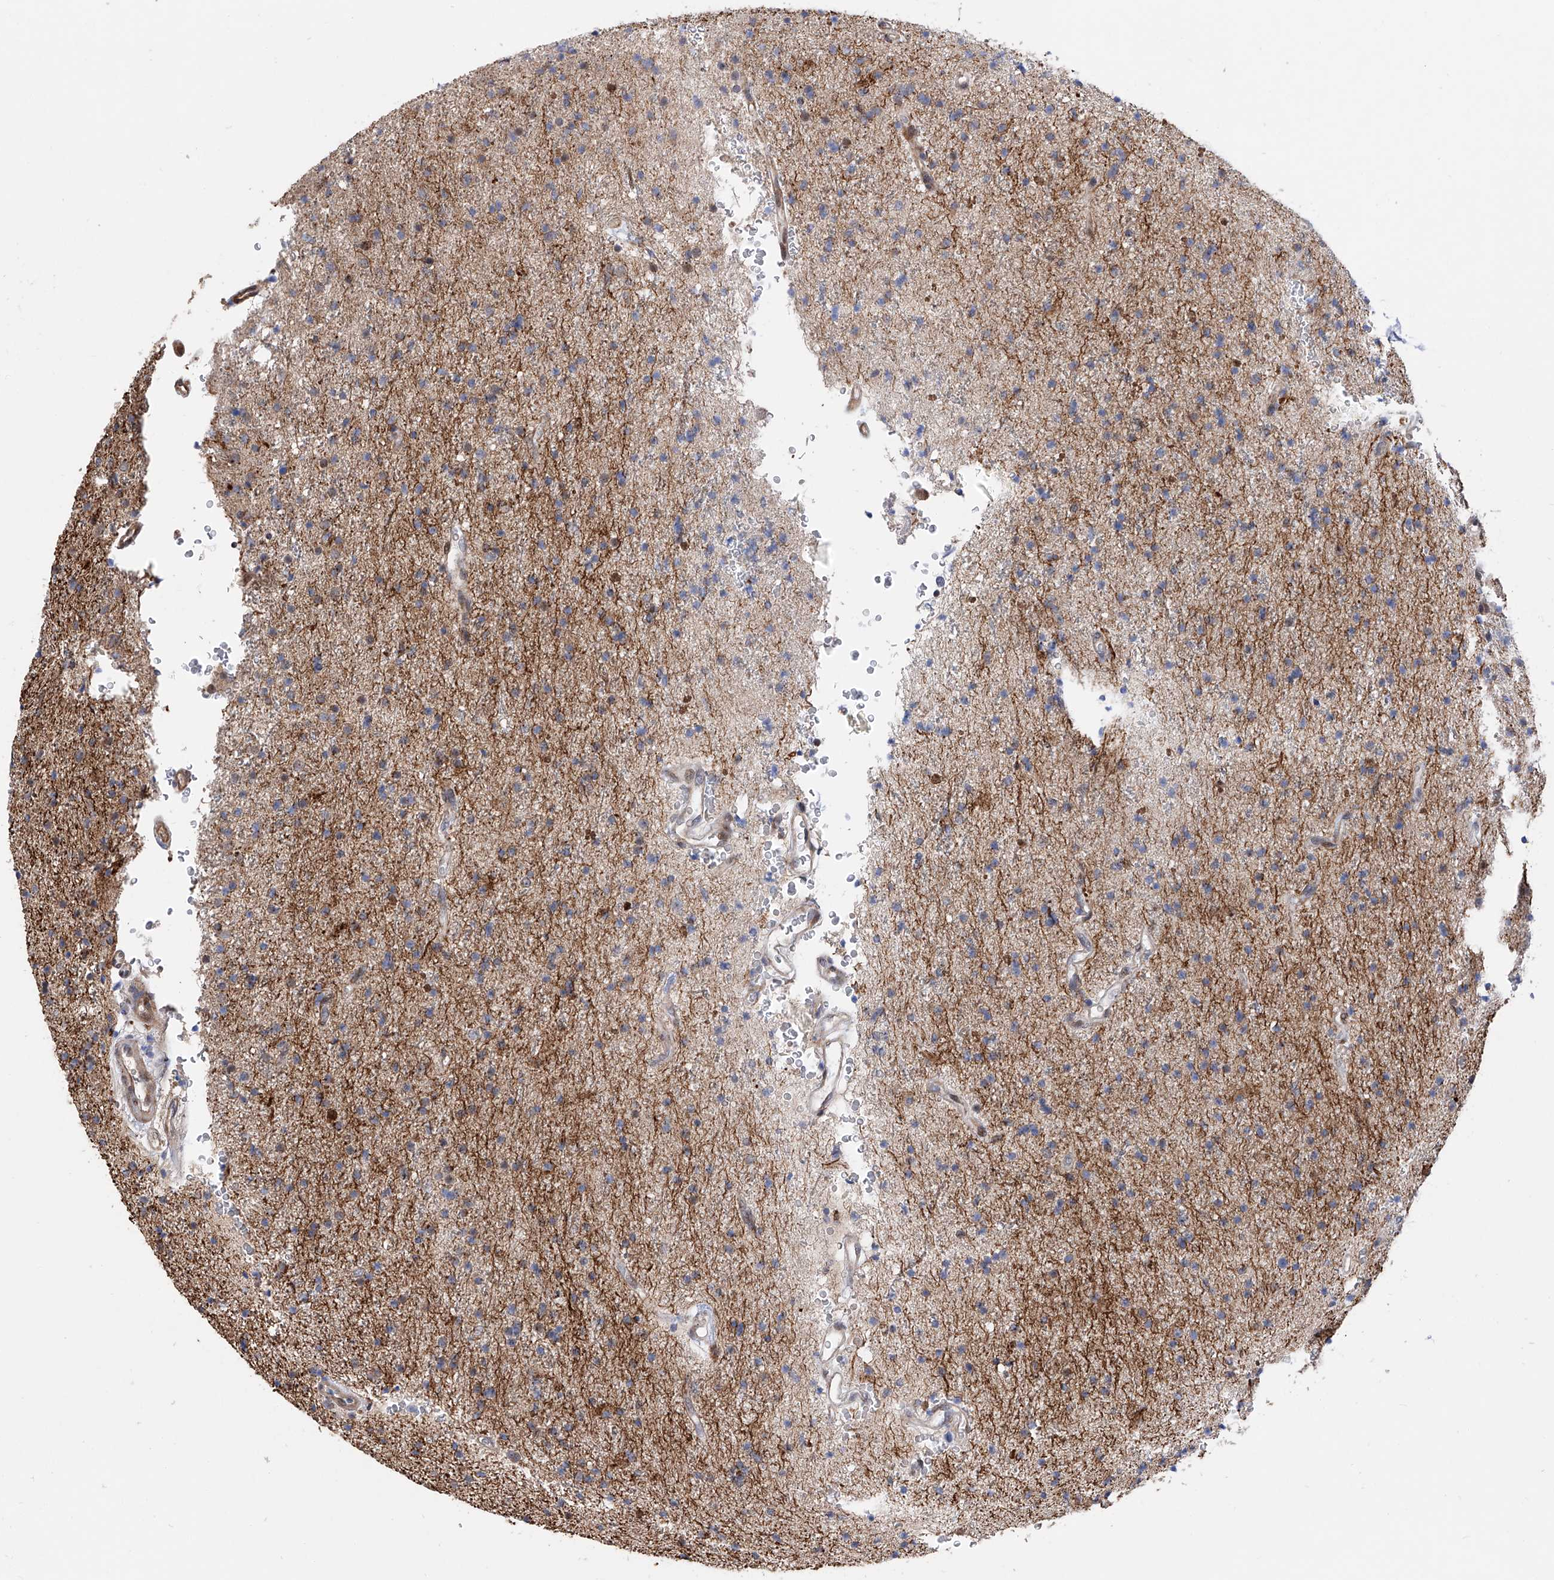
{"staining": {"intensity": "negative", "quantity": "none", "location": "none"}, "tissue": "glioma", "cell_type": "Tumor cells", "image_type": "cancer", "snomed": [{"axis": "morphology", "description": "Glioma, malignant, High grade"}, {"axis": "topography", "description": "Brain"}], "caption": "Image shows no significant protein positivity in tumor cells of malignant high-grade glioma.", "gene": "FARP2", "patient": {"sex": "male", "age": 34}}